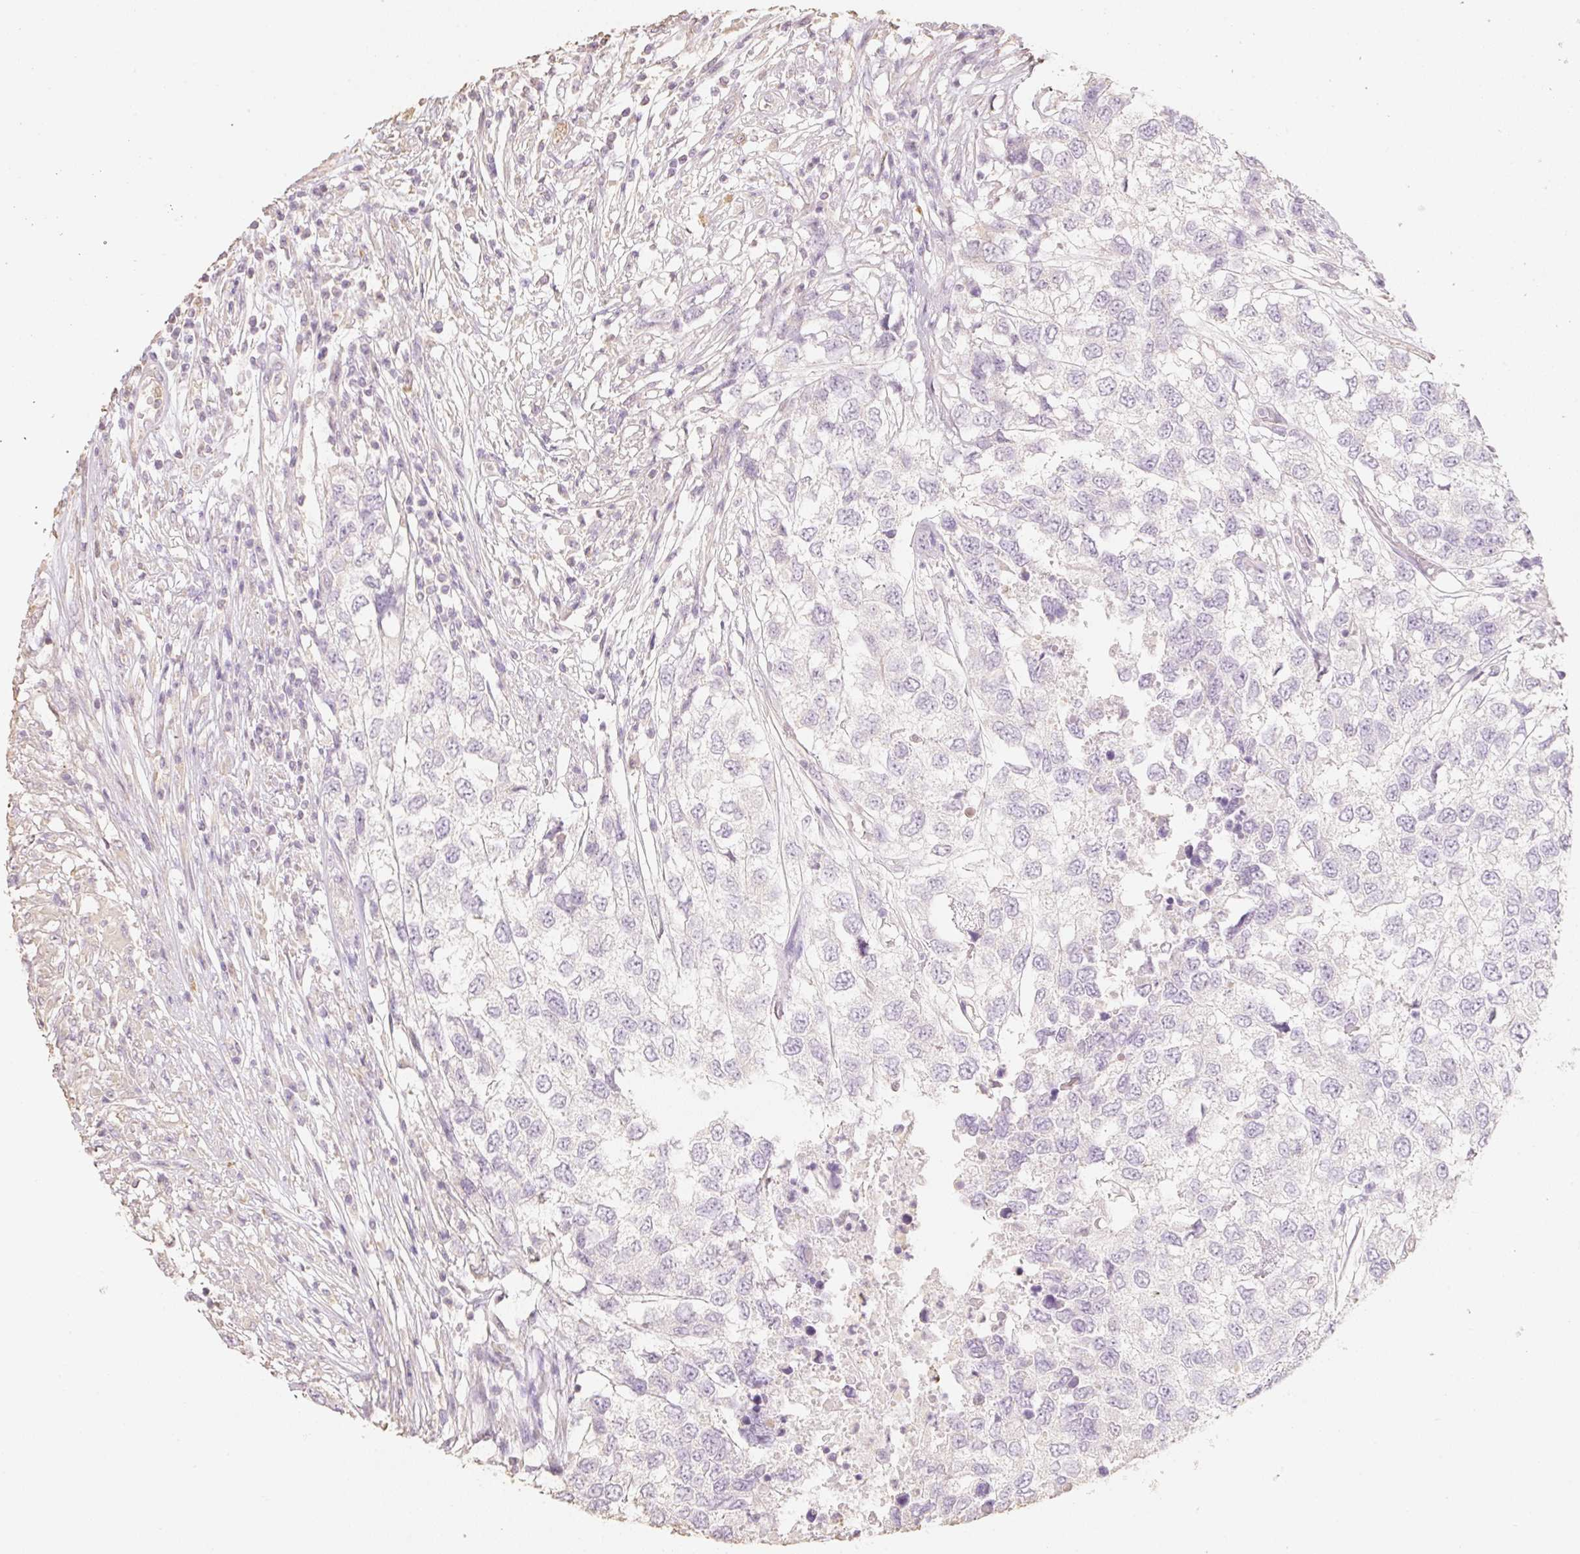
{"staining": {"intensity": "negative", "quantity": "none", "location": "none"}, "tissue": "testis cancer", "cell_type": "Tumor cells", "image_type": "cancer", "snomed": [{"axis": "morphology", "description": "Carcinoma, Embryonal, NOS"}, {"axis": "topography", "description": "Testis"}], "caption": "Immunohistochemistry of human testis embryonal carcinoma exhibits no positivity in tumor cells.", "gene": "MBOAT7", "patient": {"sex": "male", "age": 83}}